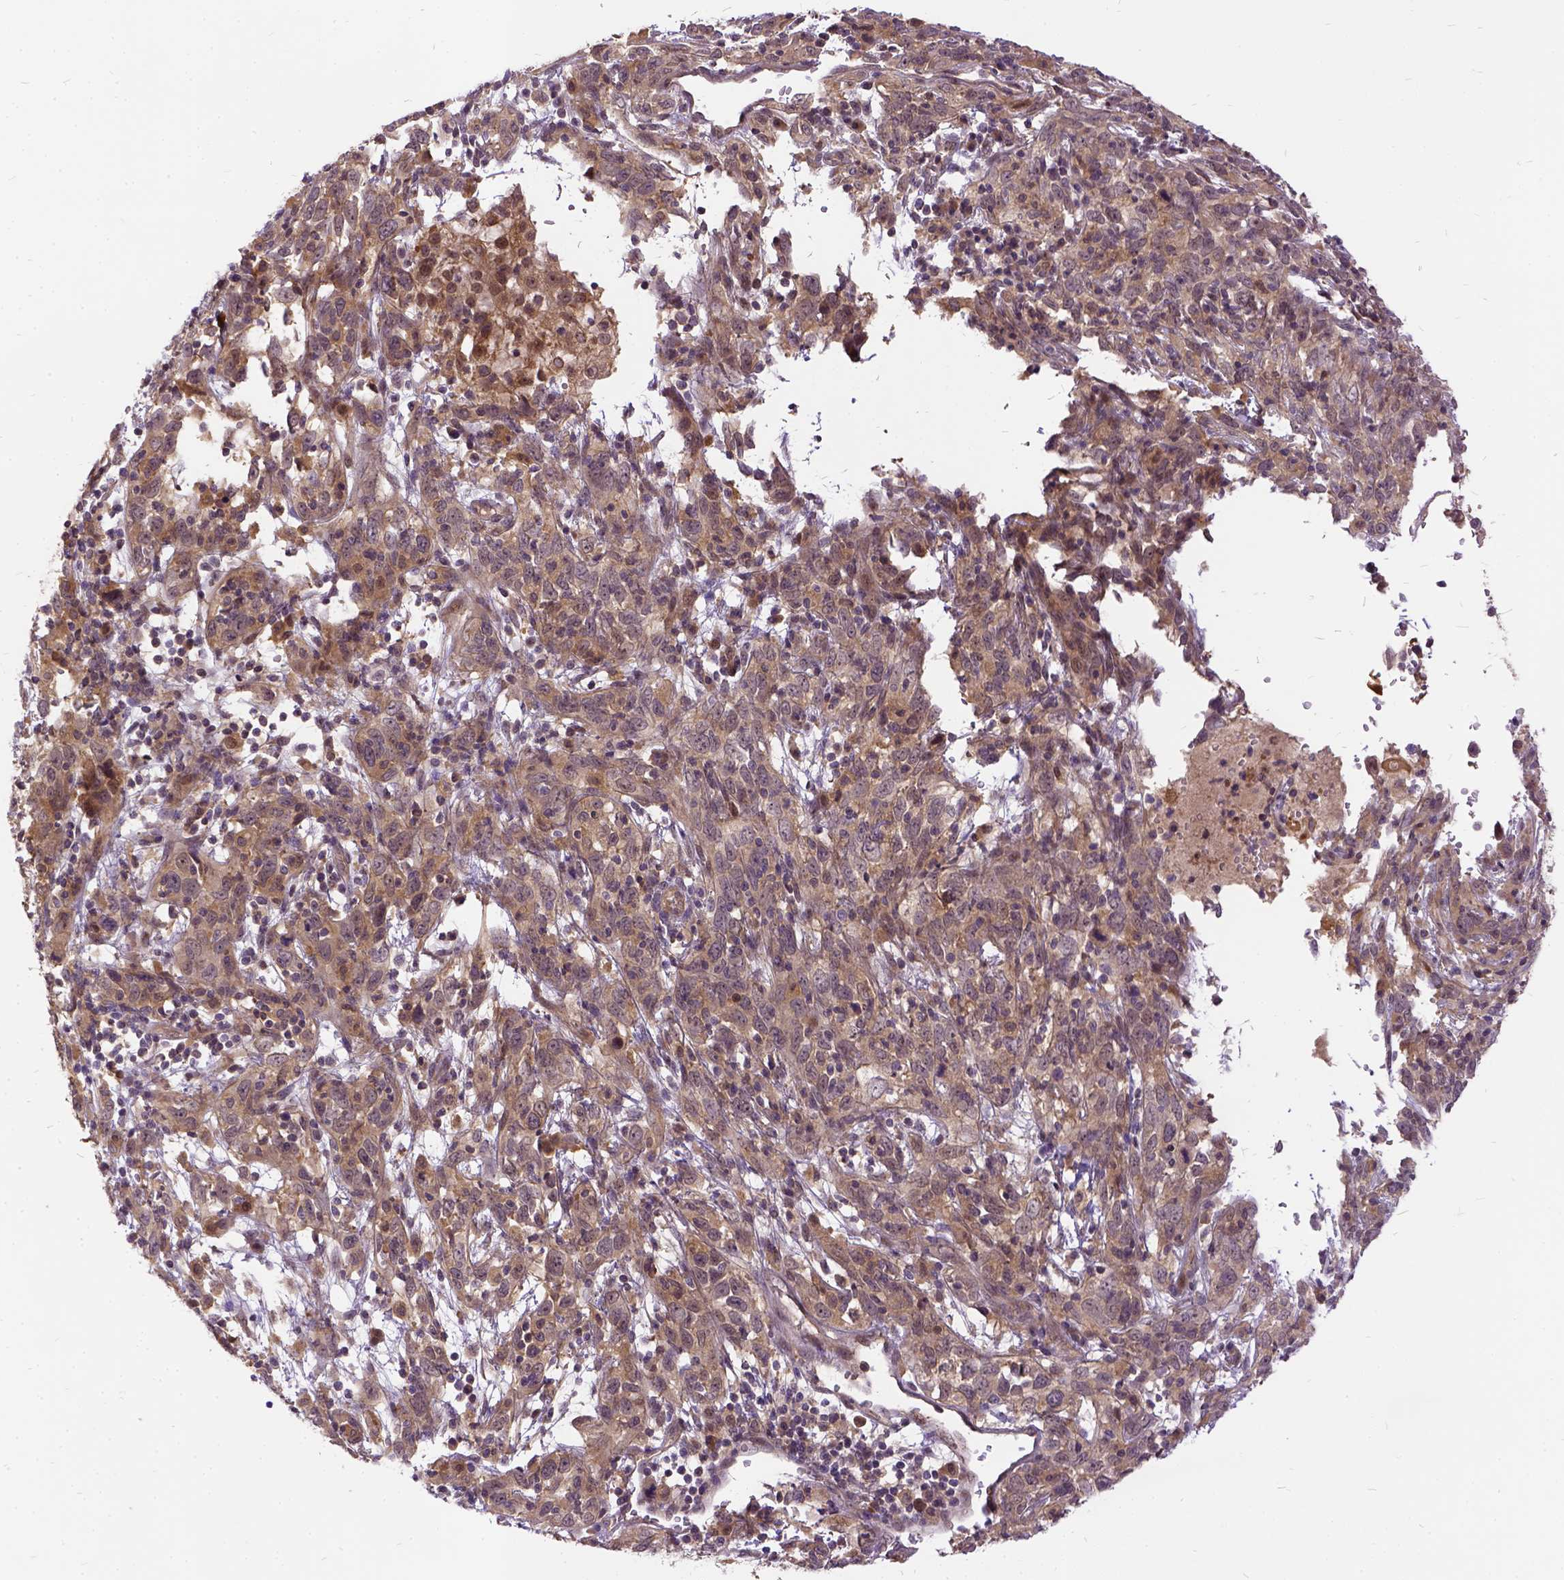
{"staining": {"intensity": "moderate", "quantity": ">75%", "location": "cytoplasmic/membranous"}, "tissue": "cervical cancer", "cell_type": "Tumor cells", "image_type": "cancer", "snomed": [{"axis": "morphology", "description": "Adenocarcinoma, NOS"}, {"axis": "topography", "description": "Cervix"}], "caption": "Brown immunohistochemical staining in cervical cancer displays moderate cytoplasmic/membranous positivity in approximately >75% of tumor cells.", "gene": "ILRUN", "patient": {"sex": "female", "age": 40}}